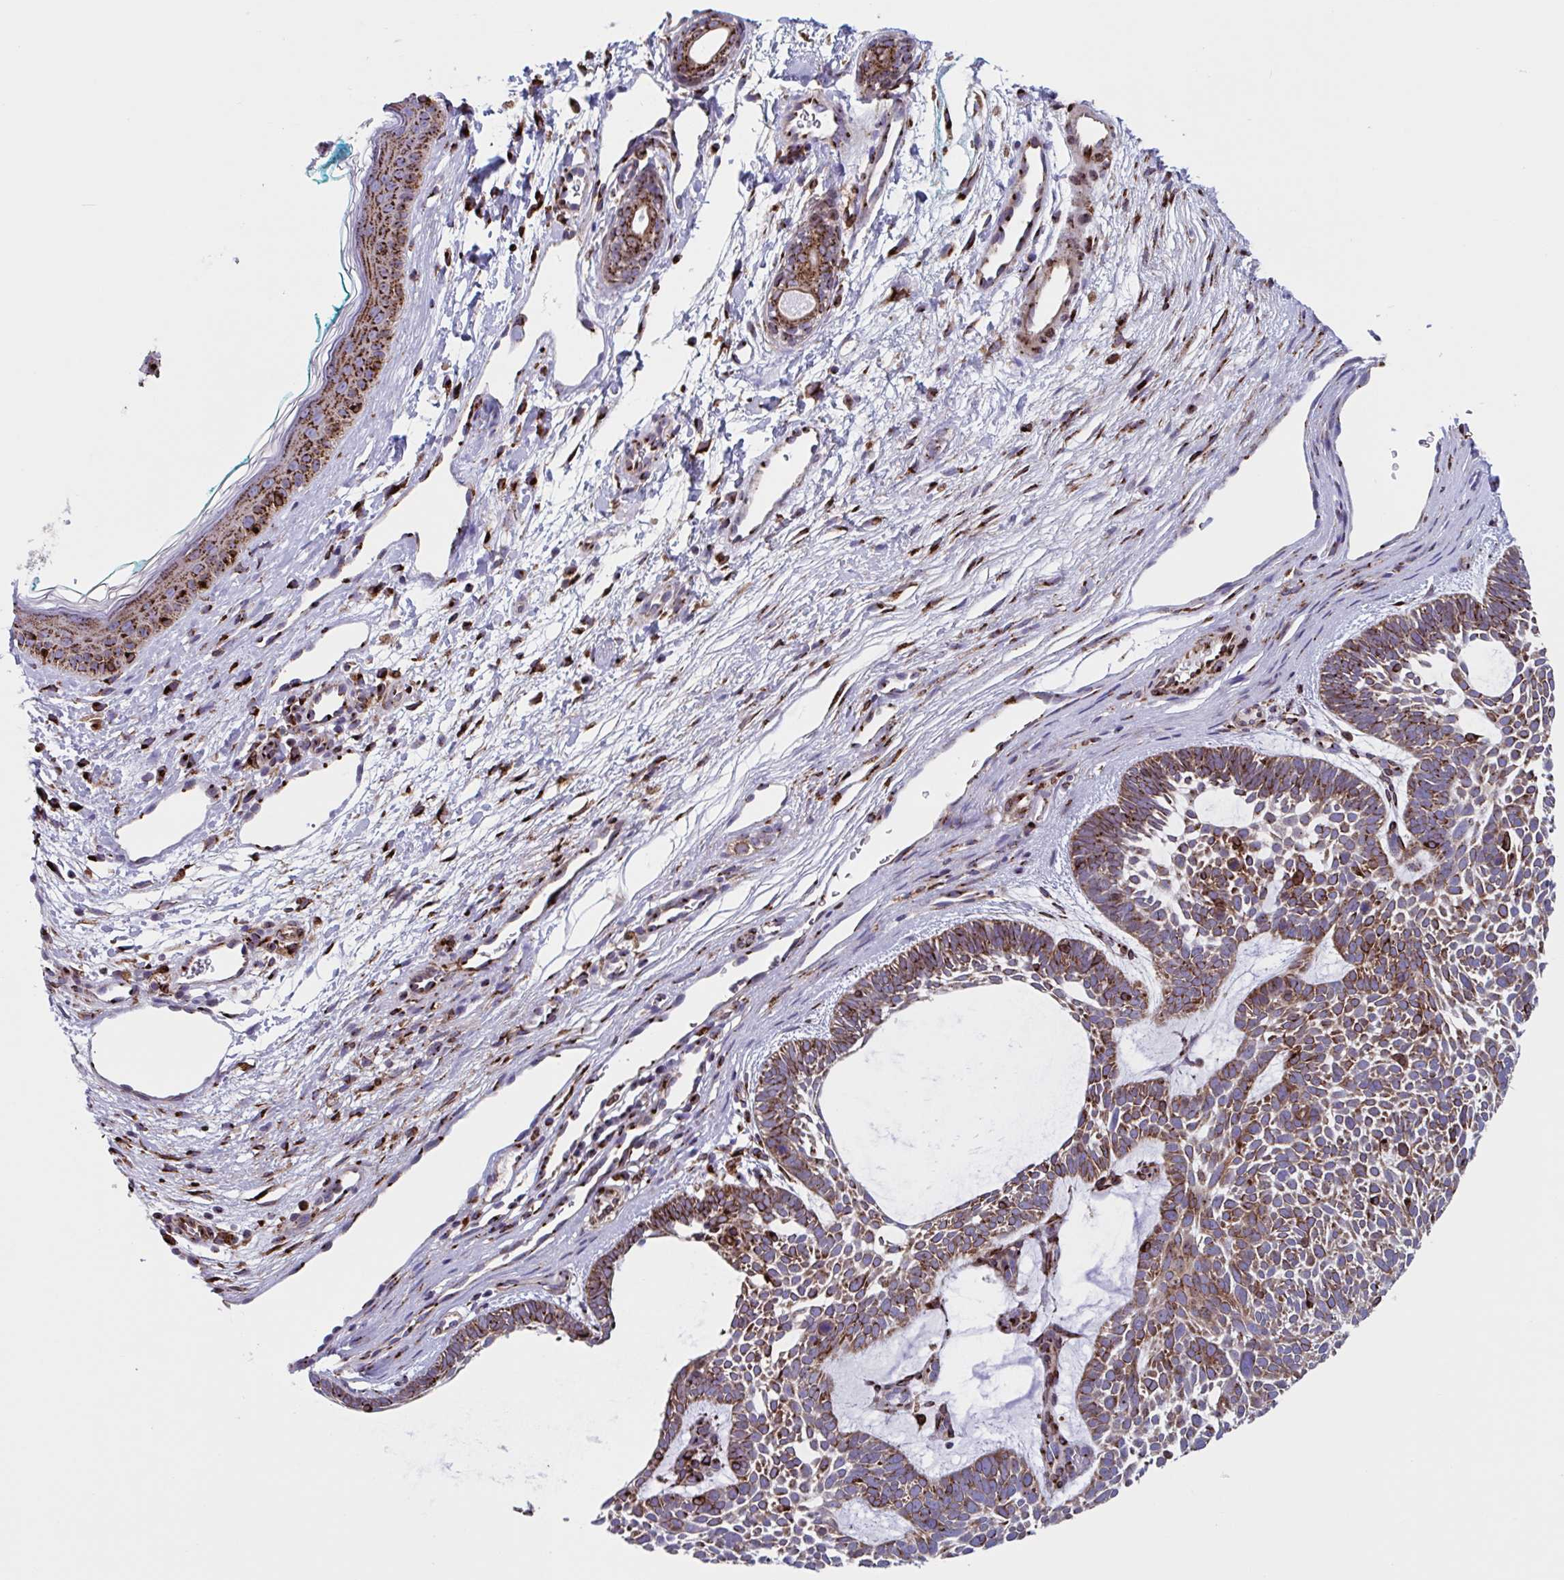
{"staining": {"intensity": "moderate", "quantity": ">75%", "location": "cytoplasmic/membranous"}, "tissue": "skin cancer", "cell_type": "Tumor cells", "image_type": "cancer", "snomed": [{"axis": "morphology", "description": "Basal cell carcinoma"}, {"axis": "topography", "description": "Skin"}, {"axis": "topography", "description": "Skin of face"}], "caption": "Approximately >75% of tumor cells in skin basal cell carcinoma demonstrate moderate cytoplasmic/membranous protein staining as visualized by brown immunohistochemical staining.", "gene": "RFK", "patient": {"sex": "male", "age": 83}}